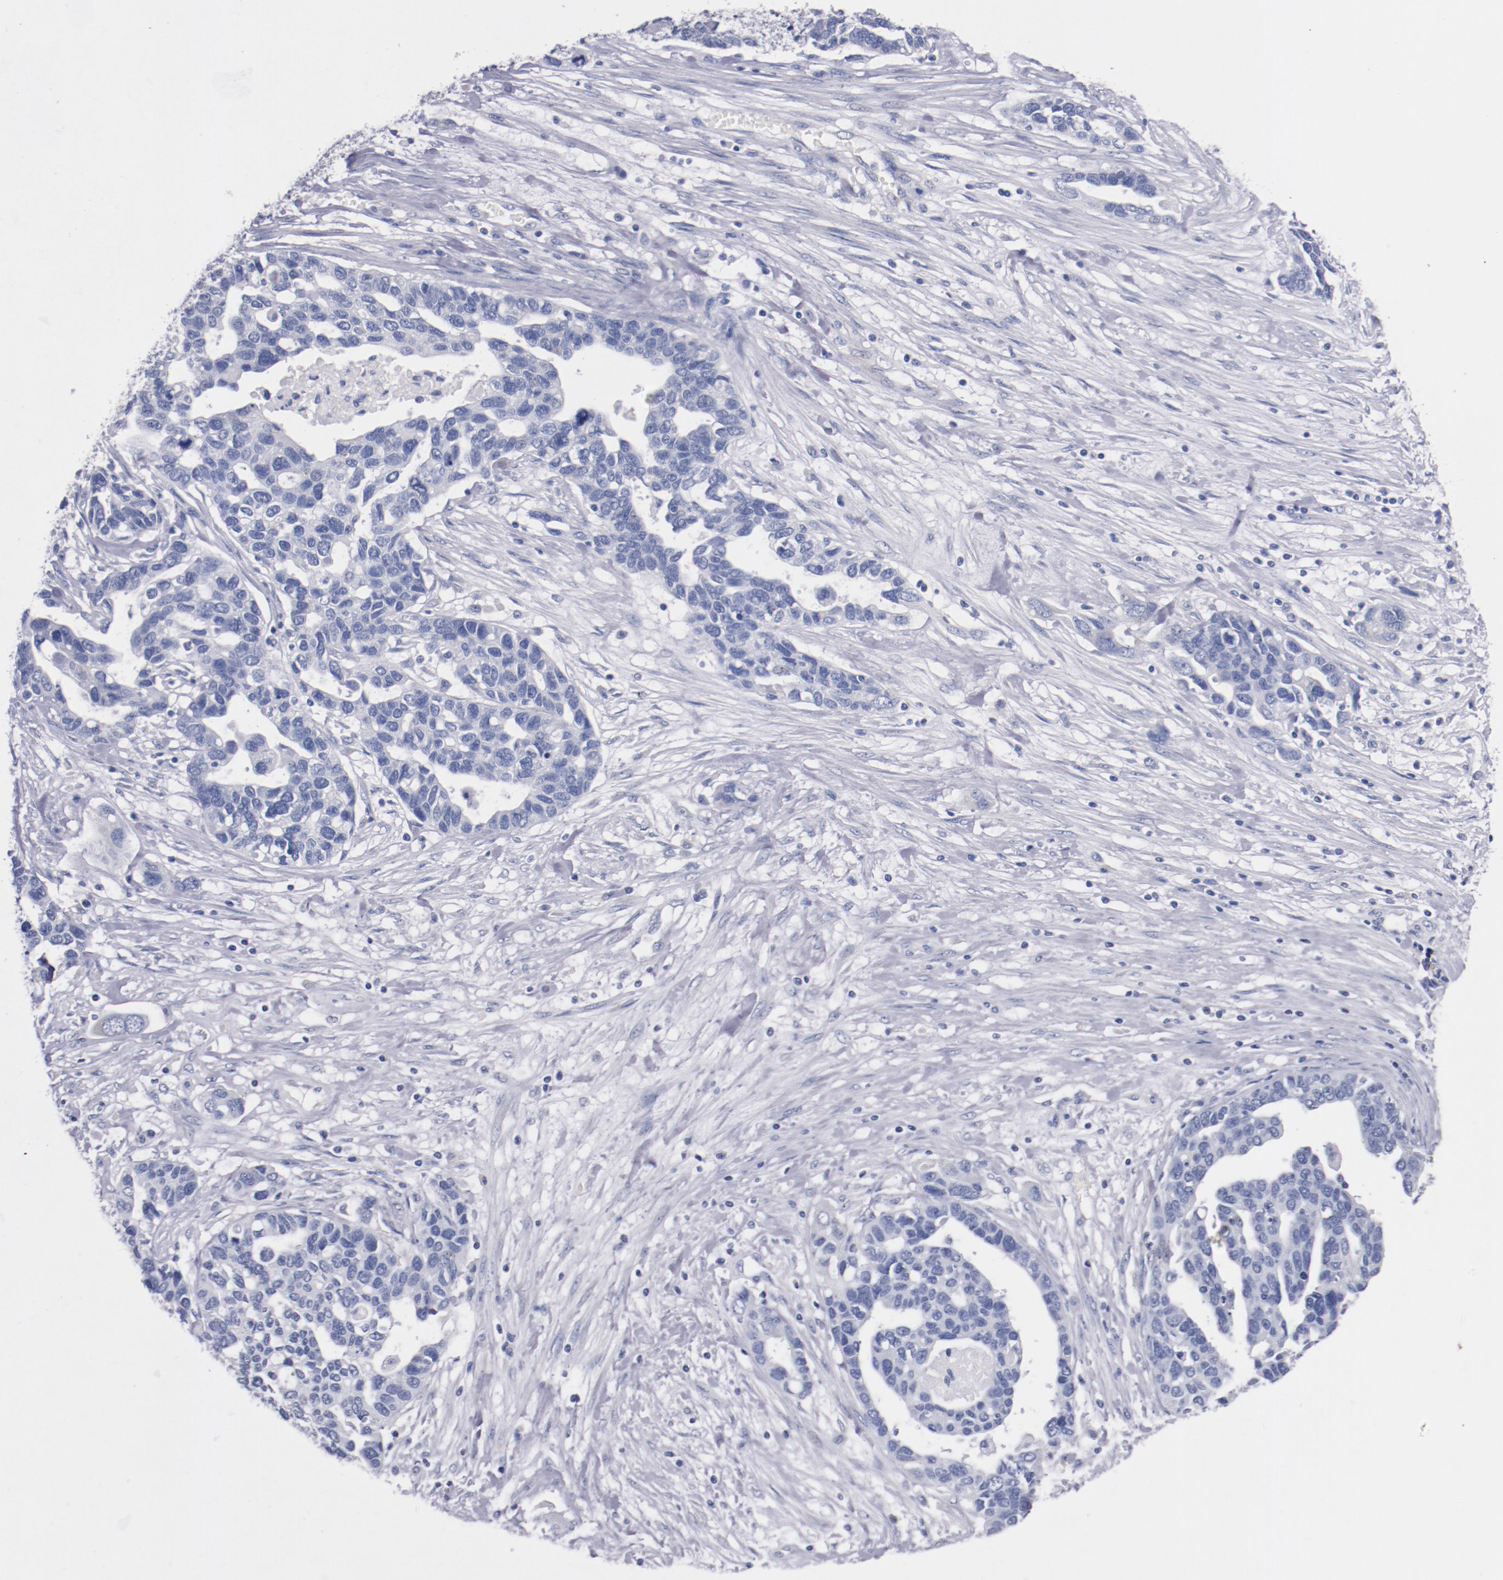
{"staining": {"intensity": "negative", "quantity": "none", "location": "none"}, "tissue": "ovarian cancer", "cell_type": "Tumor cells", "image_type": "cancer", "snomed": [{"axis": "morphology", "description": "Cystadenocarcinoma, serous, NOS"}, {"axis": "topography", "description": "Ovary"}], "caption": "Tumor cells are negative for protein expression in human ovarian serous cystadenocarcinoma. (DAB (3,3'-diaminobenzidine) immunohistochemistry (IHC), high magnification).", "gene": "CNTNAP2", "patient": {"sex": "female", "age": 54}}